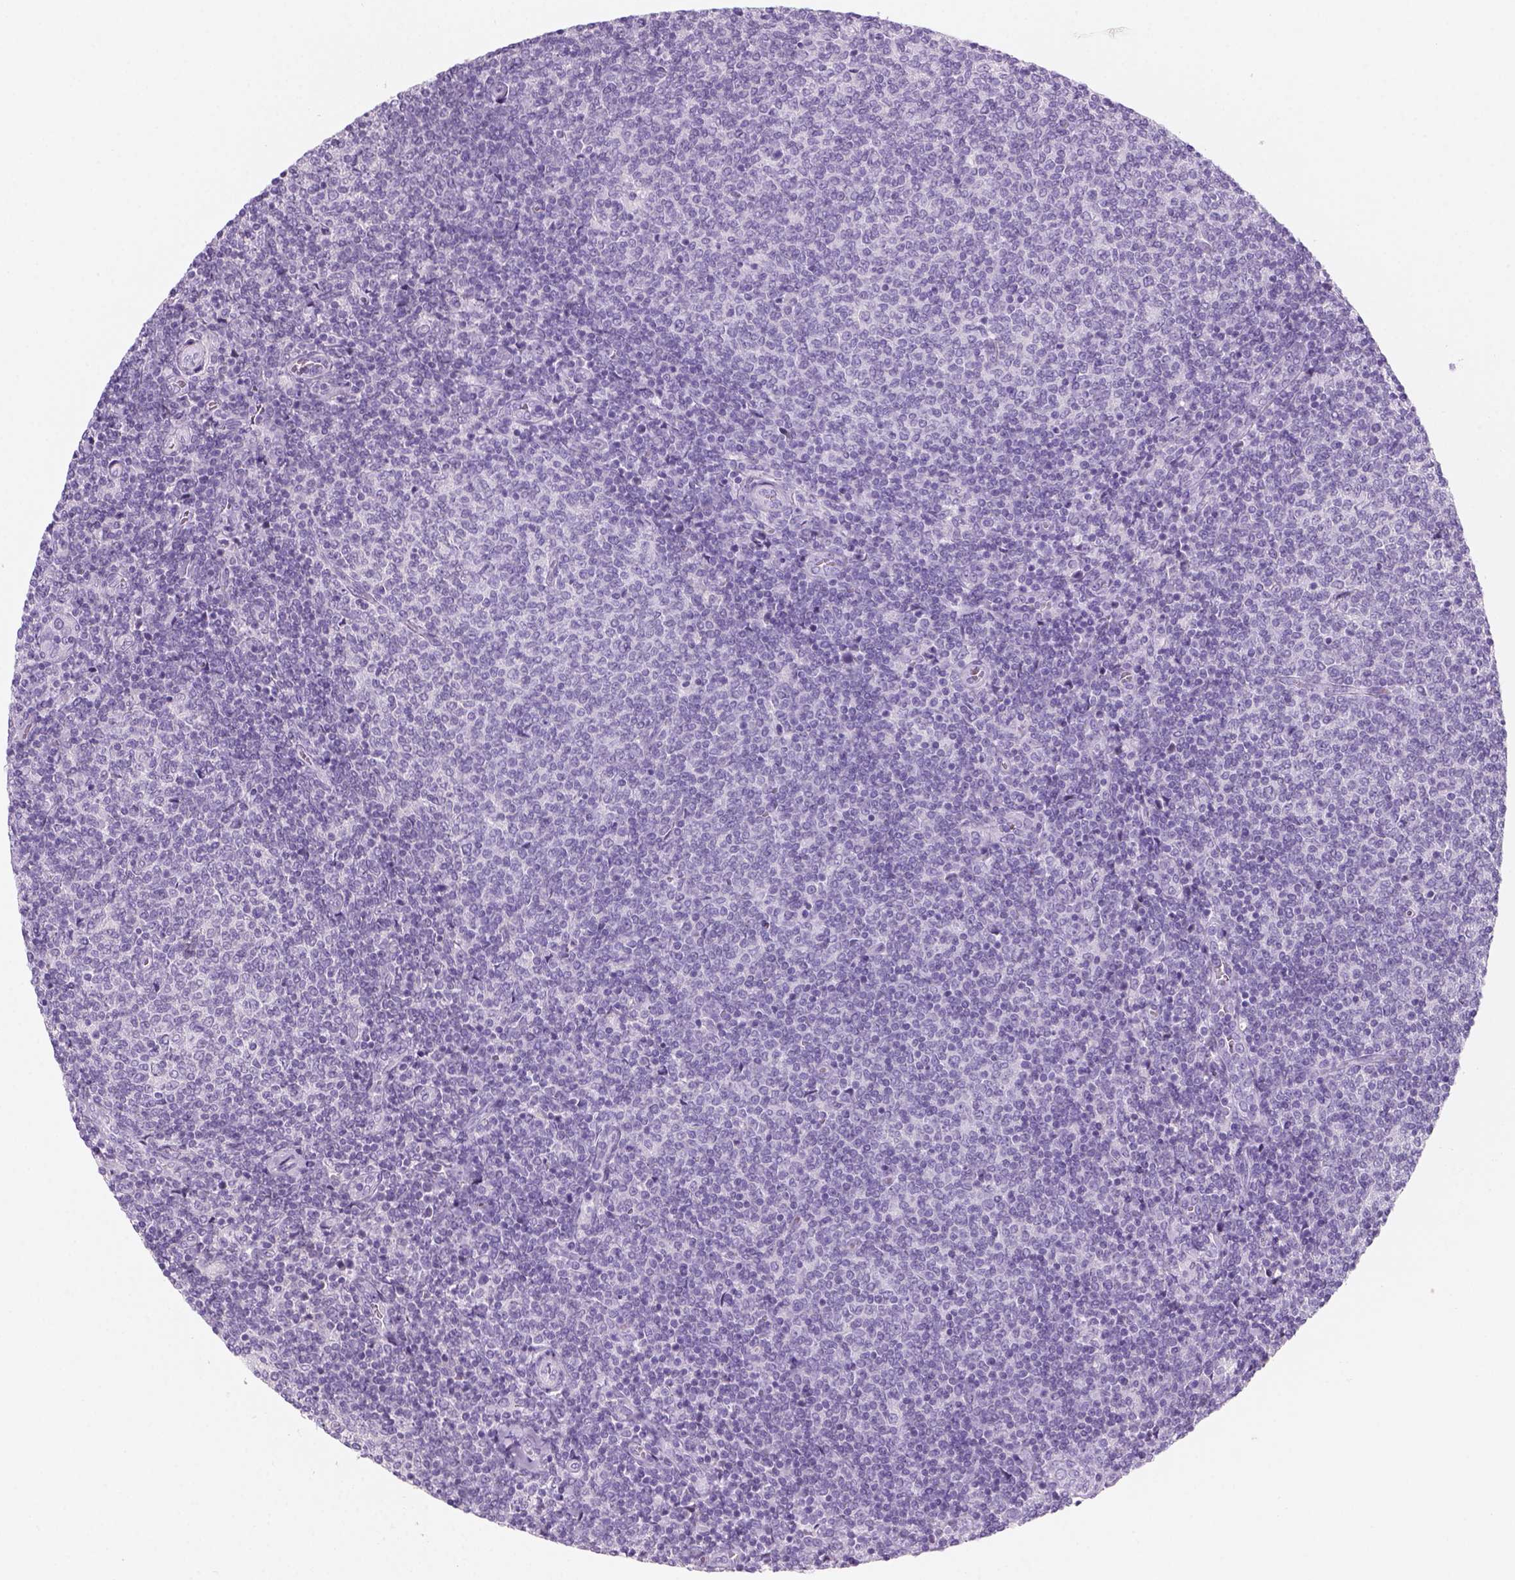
{"staining": {"intensity": "negative", "quantity": "none", "location": "none"}, "tissue": "lymphoma", "cell_type": "Tumor cells", "image_type": "cancer", "snomed": [{"axis": "morphology", "description": "Malignant lymphoma, non-Hodgkin's type, Low grade"}, {"axis": "topography", "description": "Lymph node"}], "caption": "Lymphoma was stained to show a protein in brown. There is no significant staining in tumor cells.", "gene": "KRTAP11-1", "patient": {"sex": "male", "age": 52}}